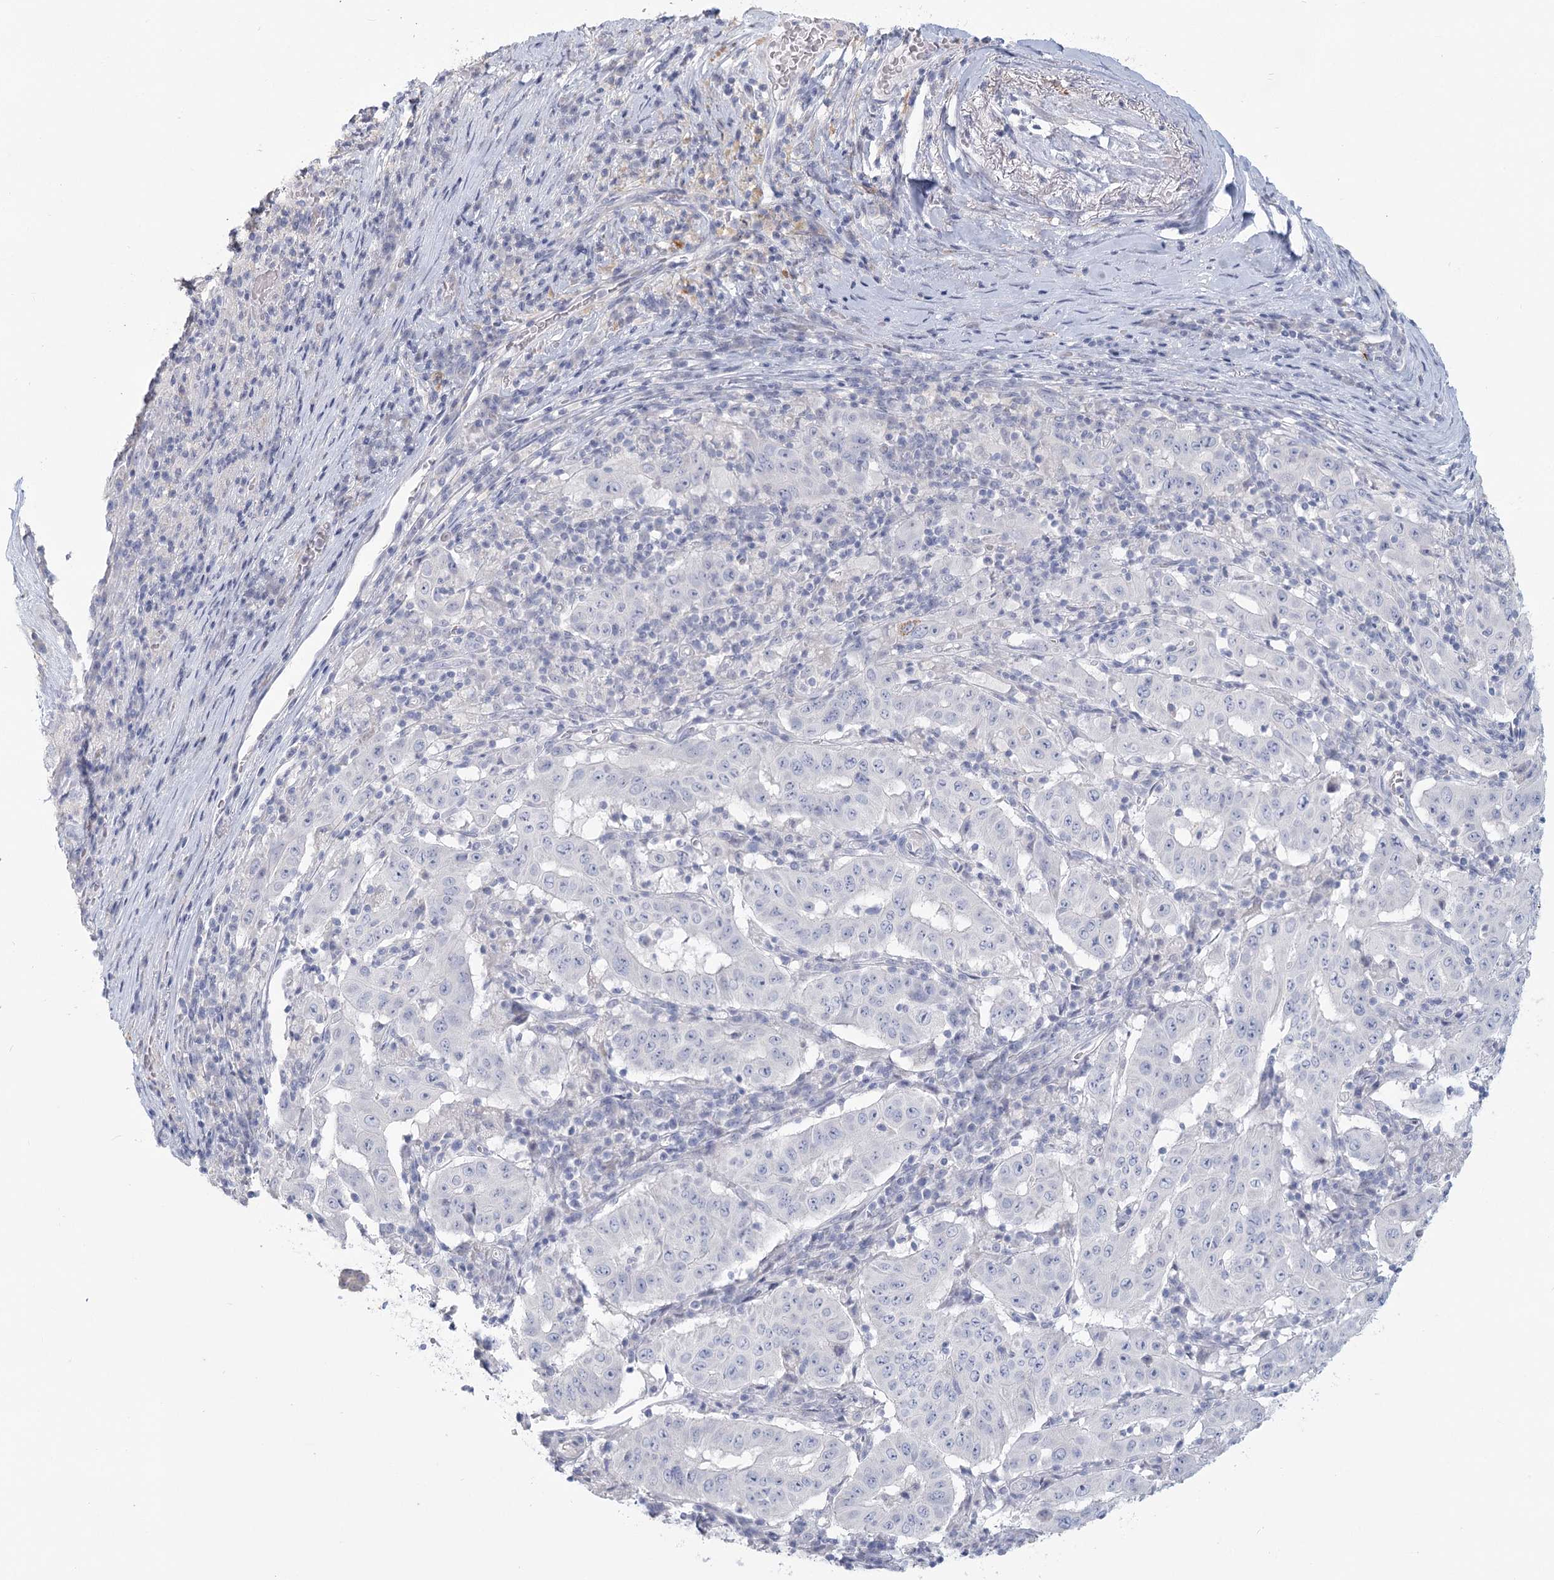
{"staining": {"intensity": "negative", "quantity": "none", "location": "none"}, "tissue": "pancreatic cancer", "cell_type": "Tumor cells", "image_type": "cancer", "snomed": [{"axis": "morphology", "description": "Adenocarcinoma, NOS"}, {"axis": "topography", "description": "Pancreas"}], "caption": "Immunohistochemistry (IHC) image of human pancreatic adenocarcinoma stained for a protein (brown), which displays no staining in tumor cells.", "gene": "CNTLN", "patient": {"sex": "male", "age": 63}}